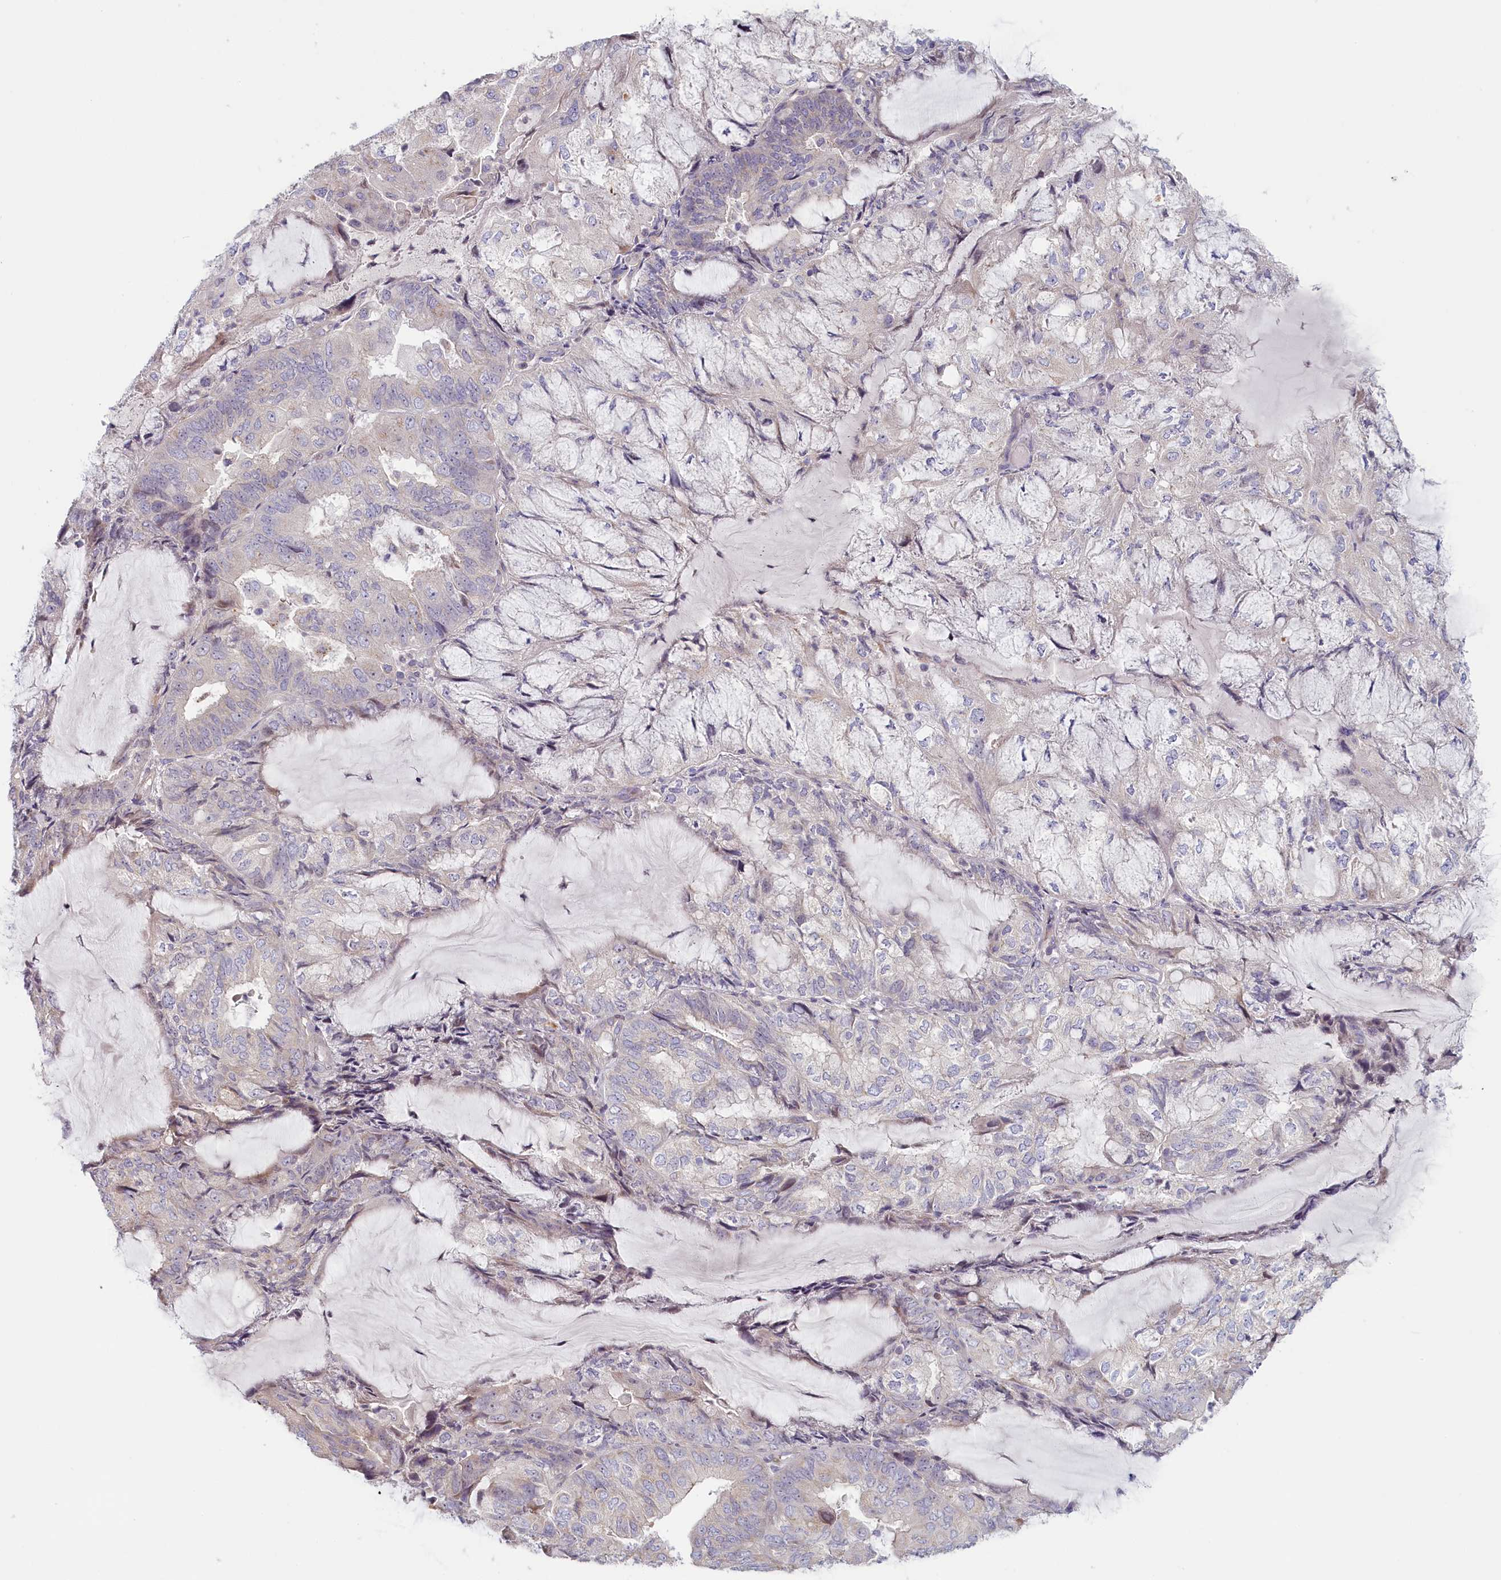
{"staining": {"intensity": "negative", "quantity": "none", "location": "none"}, "tissue": "endometrial cancer", "cell_type": "Tumor cells", "image_type": "cancer", "snomed": [{"axis": "morphology", "description": "Adenocarcinoma, NOS"}, {"axis": "topography", "description": "Endometrium"}], "caption": "DAB immunohistochemical staining of endometrial adenocarcinoma displays no significant expression in tumor cells. (Brightfield microscopy of DAB immunohistochemistry at high magnification).", "gene": "INTS4", "patient": {"sex": "female", "age": 81}}